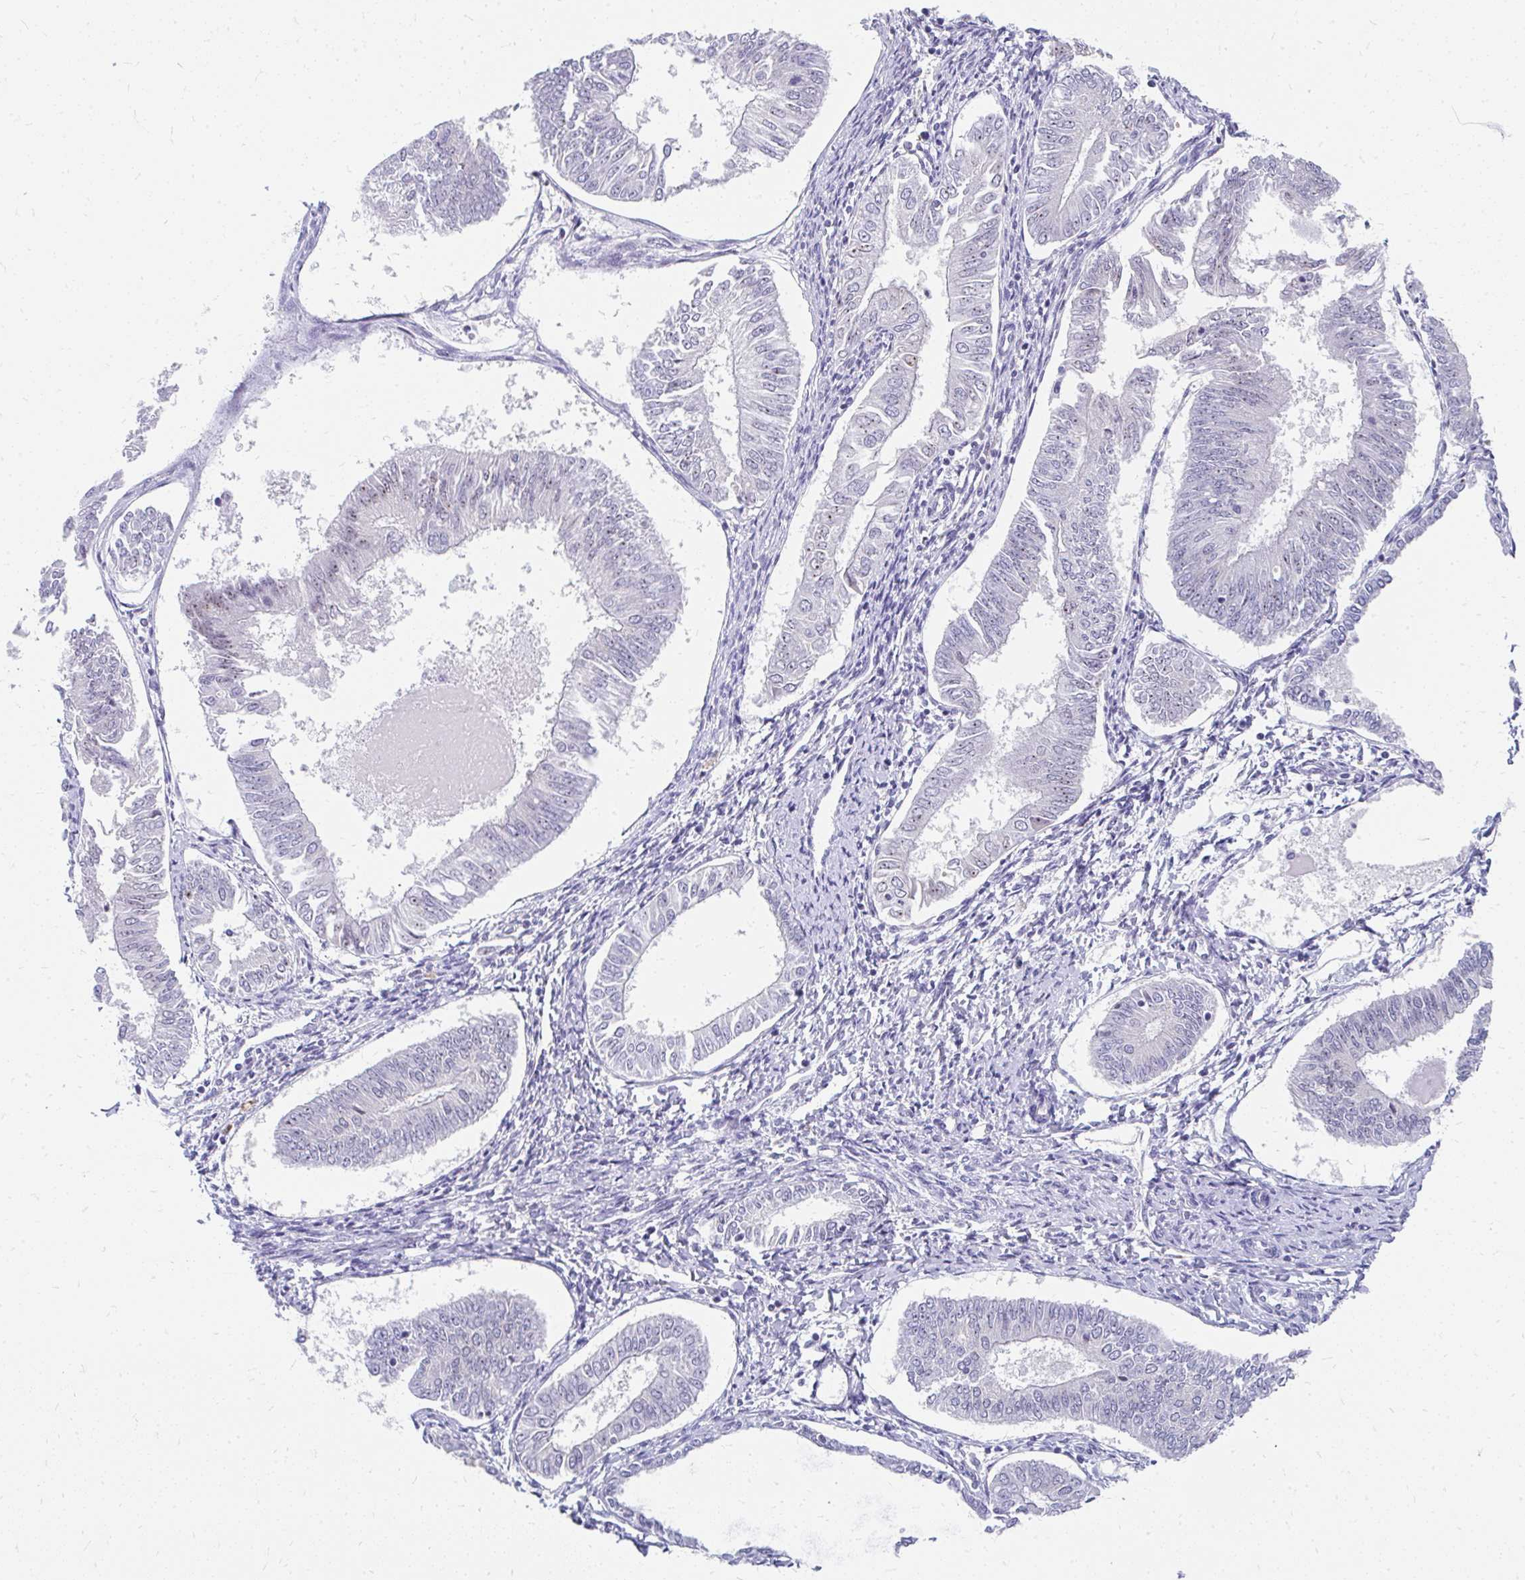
{"staining": {"intensity": "weak", "quantity": "<25%", "location": "nuclear"}, "tissue": "endometrial cancer", "cell_type": "Tumor cells", "image_type": "cancer", "snomed": [{"axis": "morphology", "description": "Adenocarcinoma, NOS"}, {"axis": "topography", "description": "Endometrium"}], "caption": "Human adenocarcinoma (endometrial) stained for a protein using IHC reveals no positivity in tumor cells.", "gene": "GTF2H1", "patient": {"sex": "female", "age": 58}}